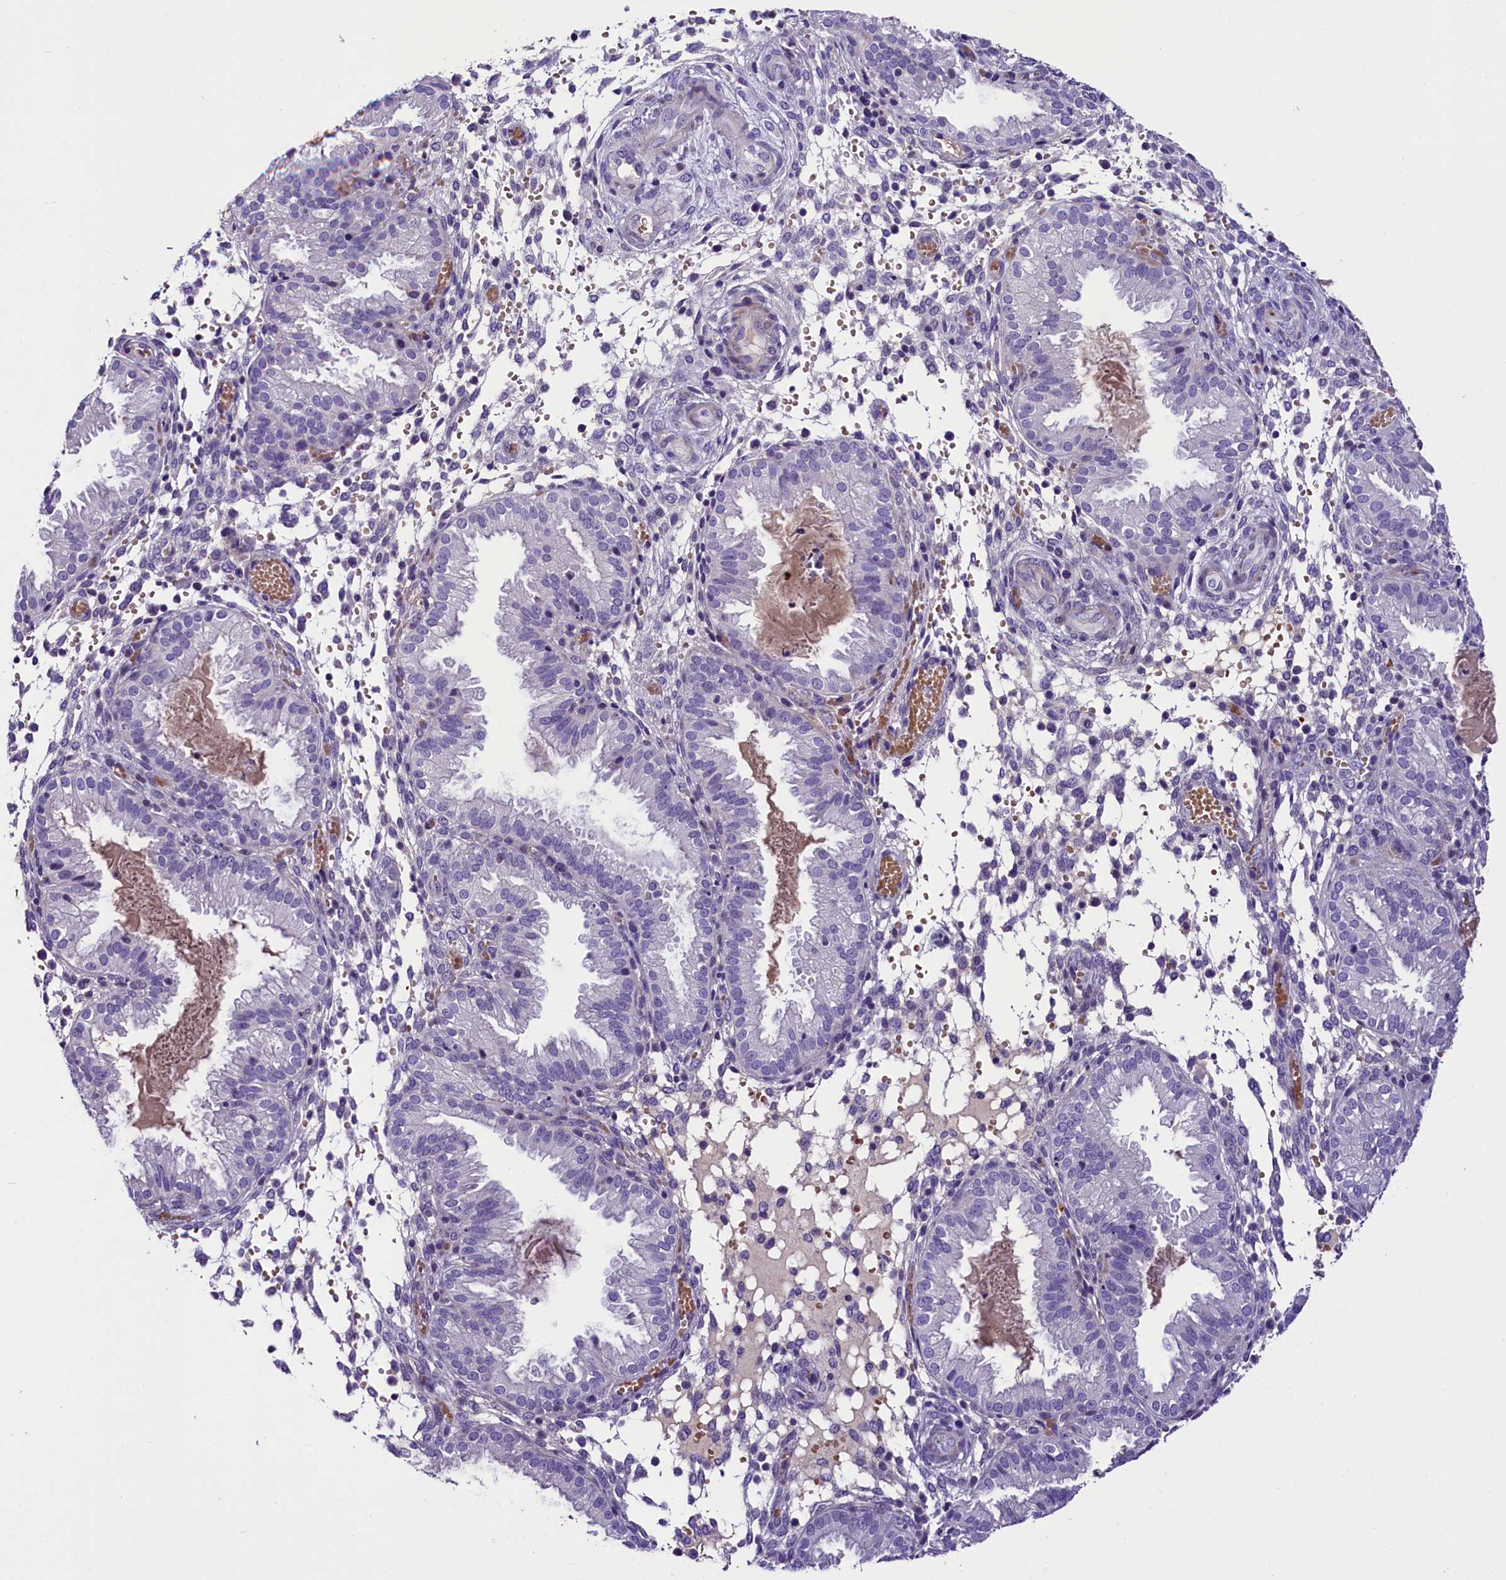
{"staining": {"intensity": "negative", "quantity": "none", "location": "none"}, "tissue": "endometrium", "cell_type": "Cells in endometrial stroma", "image_type": "normal", "snomed": [{"axis": "morphology", "description": "Normal tissue, NOS"}, {"axis": "topography", "description": "Endometrium"}], "caption": "There is no significant staining in cells in endometrial stroma of endometrium. (DAB immunohistochemistry visualized using brightfield microscopy, high magnification).", "gene": "MEX3B", "patient": {"sex": "female", "age": 33}}